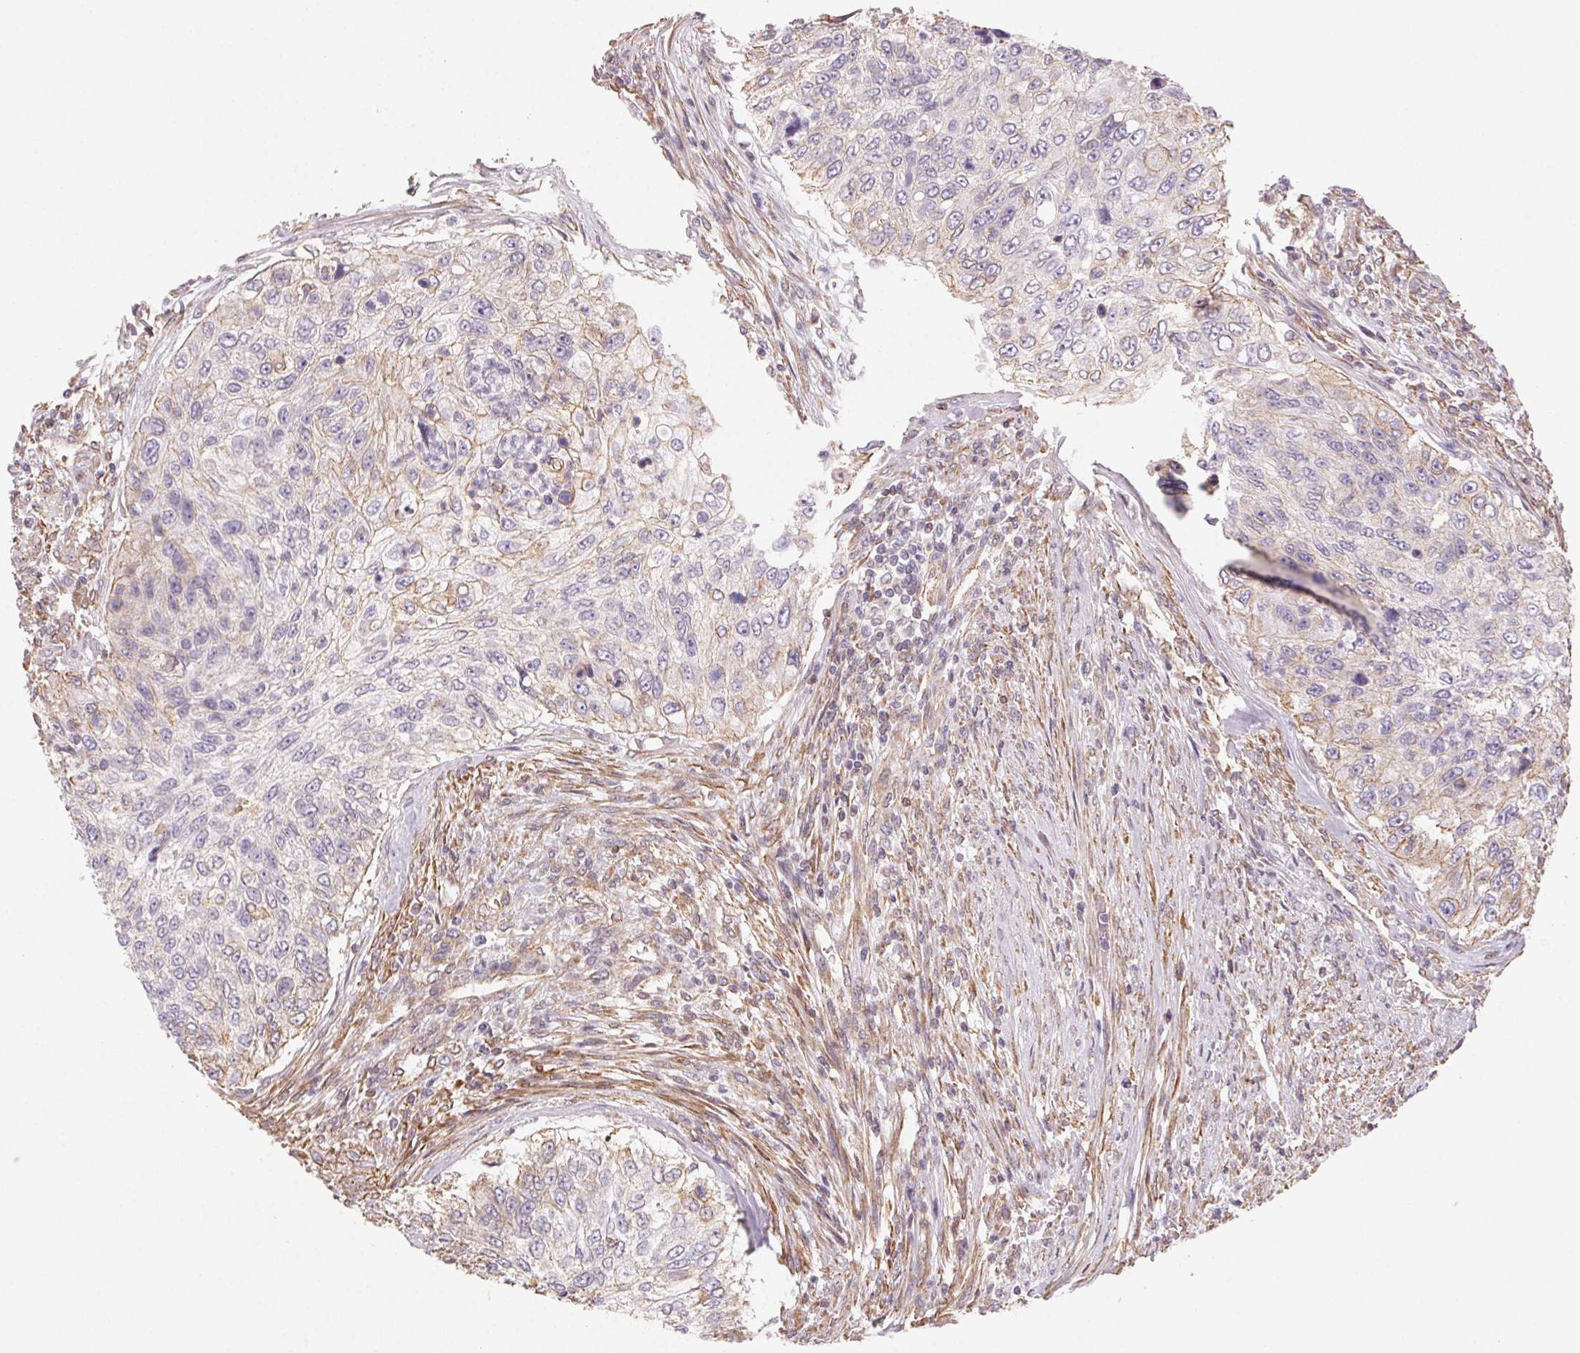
{"staining": {"intensity": "negative", "quantity": "none", "location": "none"}, "tissue": "urothelial cancer", "cell_type": "Tumor cells", "image_type": "cancer", "snomed": [{"axis": "morphology", "description": "Urothelial carcinoma, High grade"}, {"axis": "topography", "description": "Urinary bladder"}], "caption": "Human urothelial cancer stained for a protein using immunohistochemistry exhibits no expression in tumor cells.", "gene": "PLA2G4F", "patient": {"sex": "female", "age": 60}}